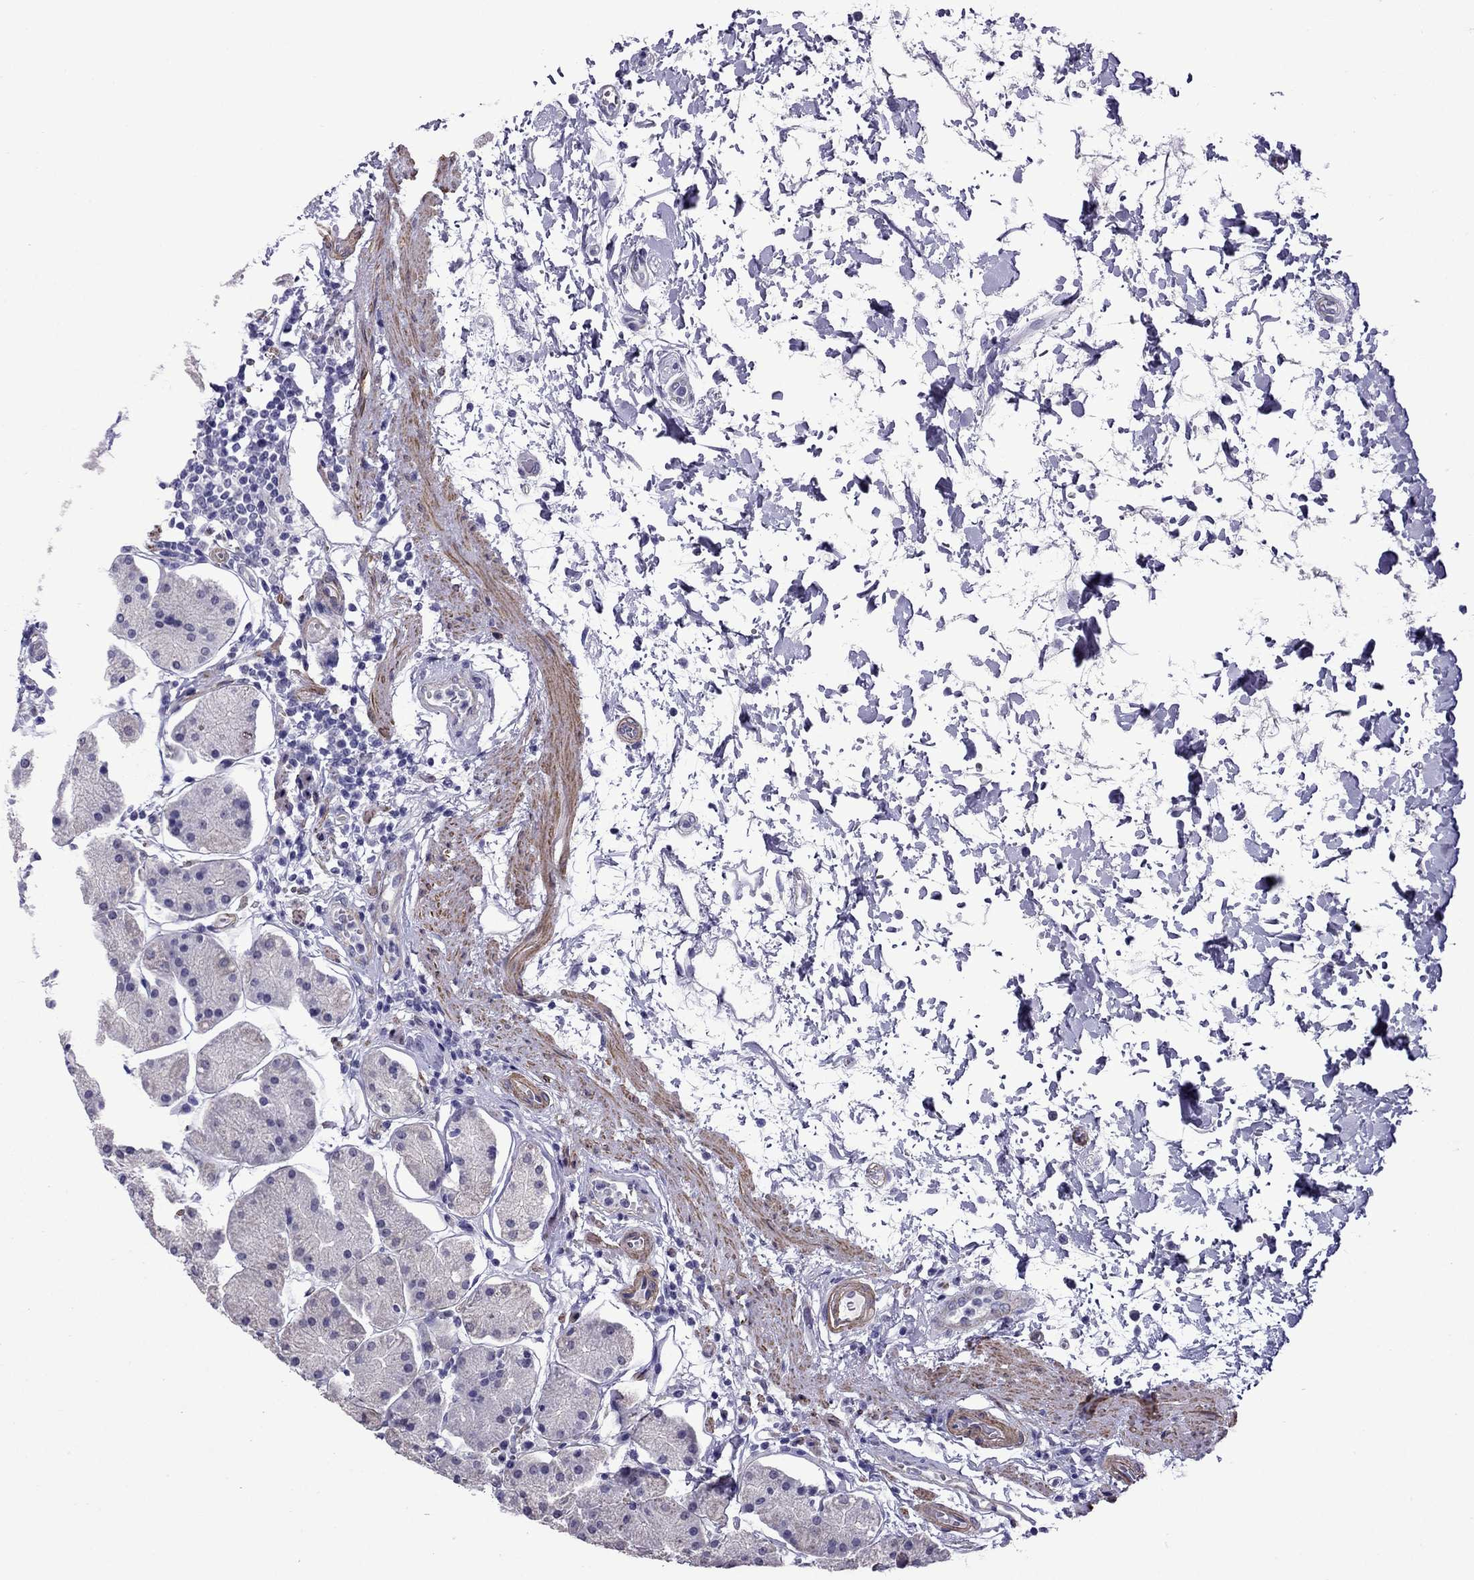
{"staining": {"intensity": "strong", "quantity": "<25%", "location": "cytoplasmic/membranous"}, "tissue": "stomach", "cell_type": "Glandular cells", "image_type": "normal", "snomed": [{"axis": "morphology", "description": "Normal tissue, NOS"}, {"axis": "topography", "description": "Stomach"}], "caption": "Human stomach stained for a protein (brown) demonstrates strong cytoplasmic/membranous positive expression in approximately <25% of glandular cells.", "gene": "CHRNA5", "patient": {"sex": "male", "age": 54}}